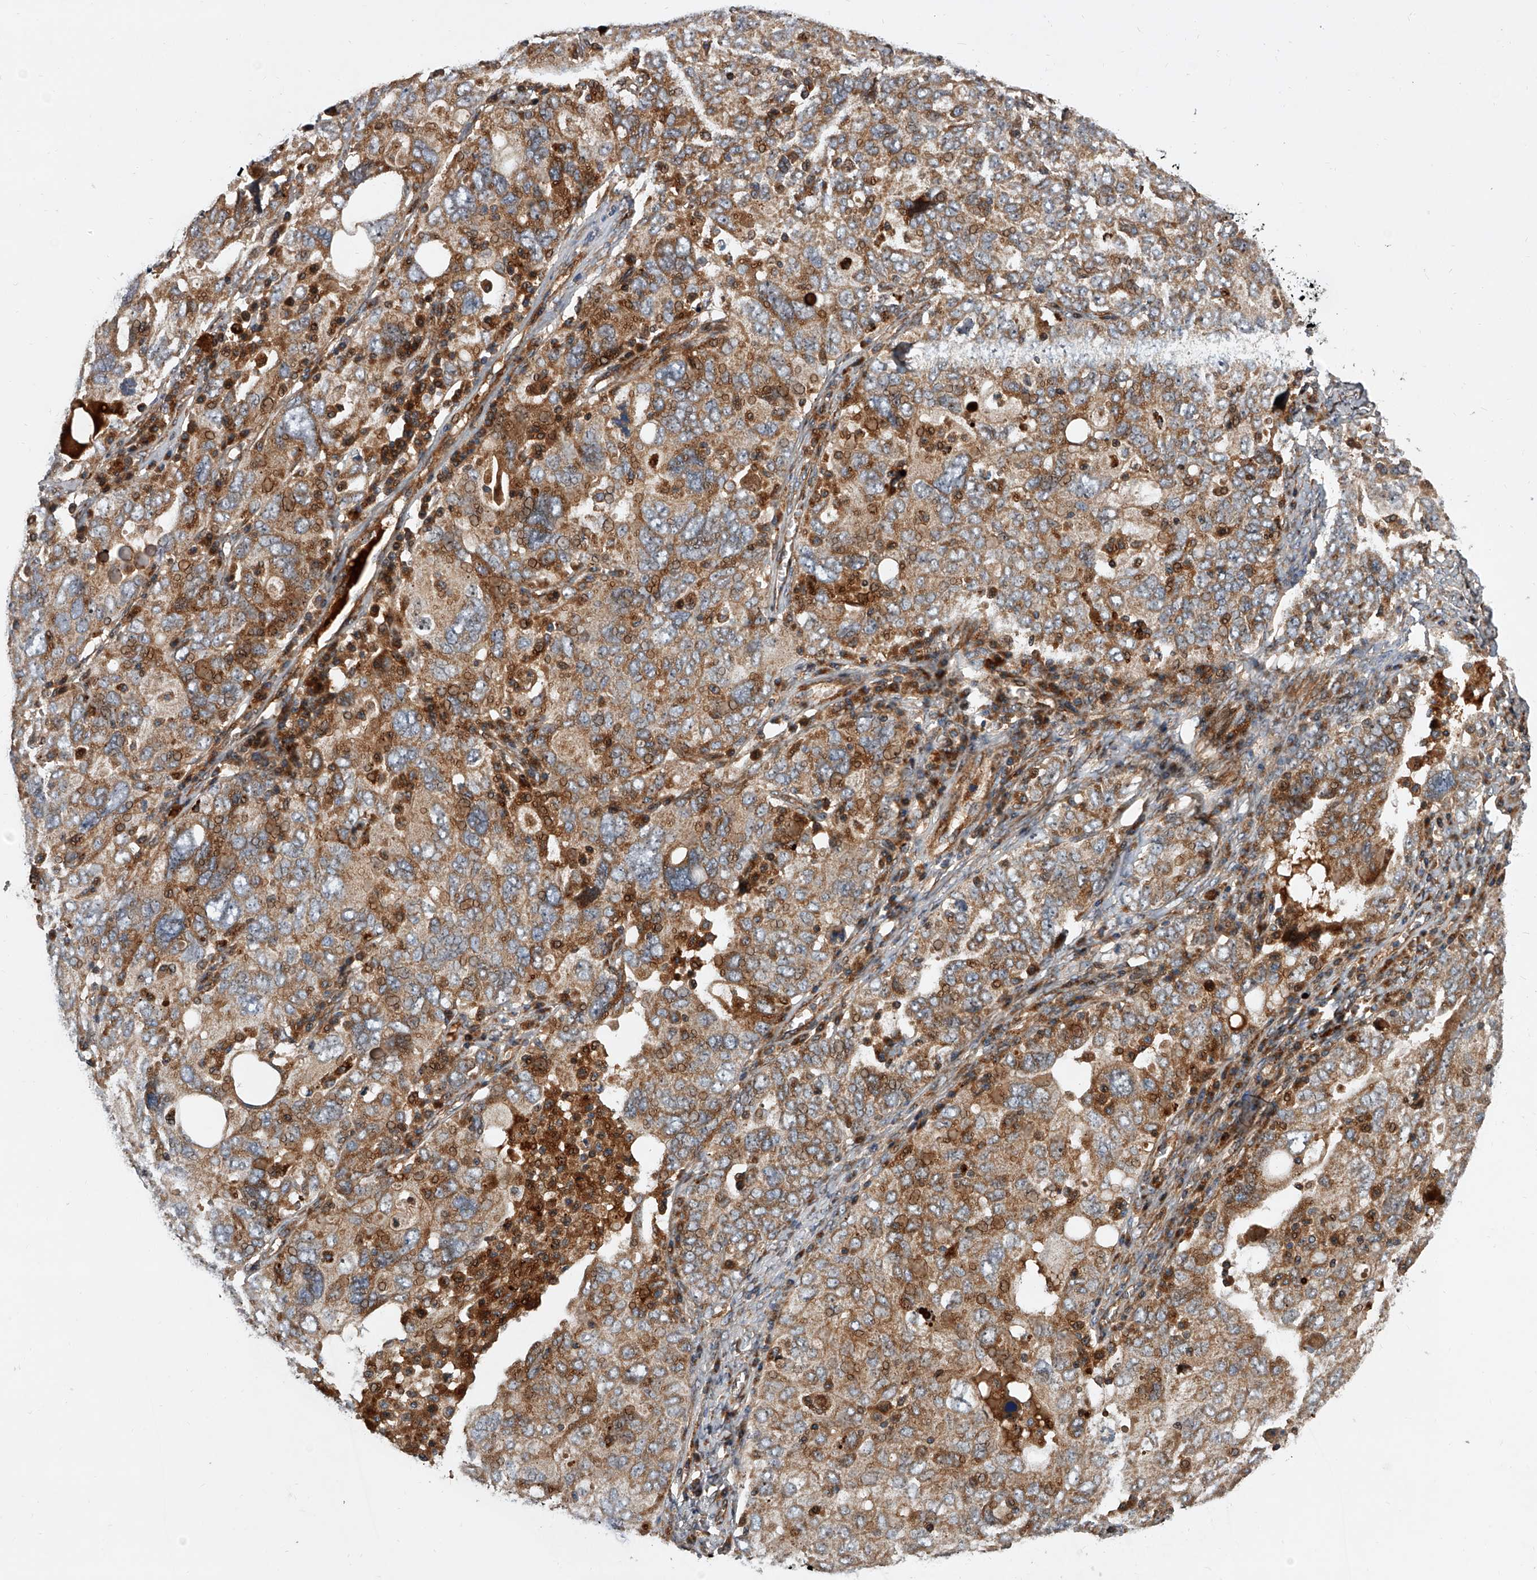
{"staining": {"intensity": "moderate", "quantity": ">75%", "location": "cytoplasmic/membranous"}, "tissue": "ovarian cancer", "cell_type": "Tumor cells", "image_type": "cancer", "snomed": [{"axis": "morphology", "description": "Carcinoma, endometroid"}, {"axis": "topography", "description": "Ovary"}], "caption": "Protein analysis of endometroid carcinoma (ovarian) tissue exhibits moderate cytoplasmic/membranous positivity in about >75% of tumor cells. Nuclei are stained in blue.", "gene": "USP47", "patient": {"sex": "female", "age": 62}}